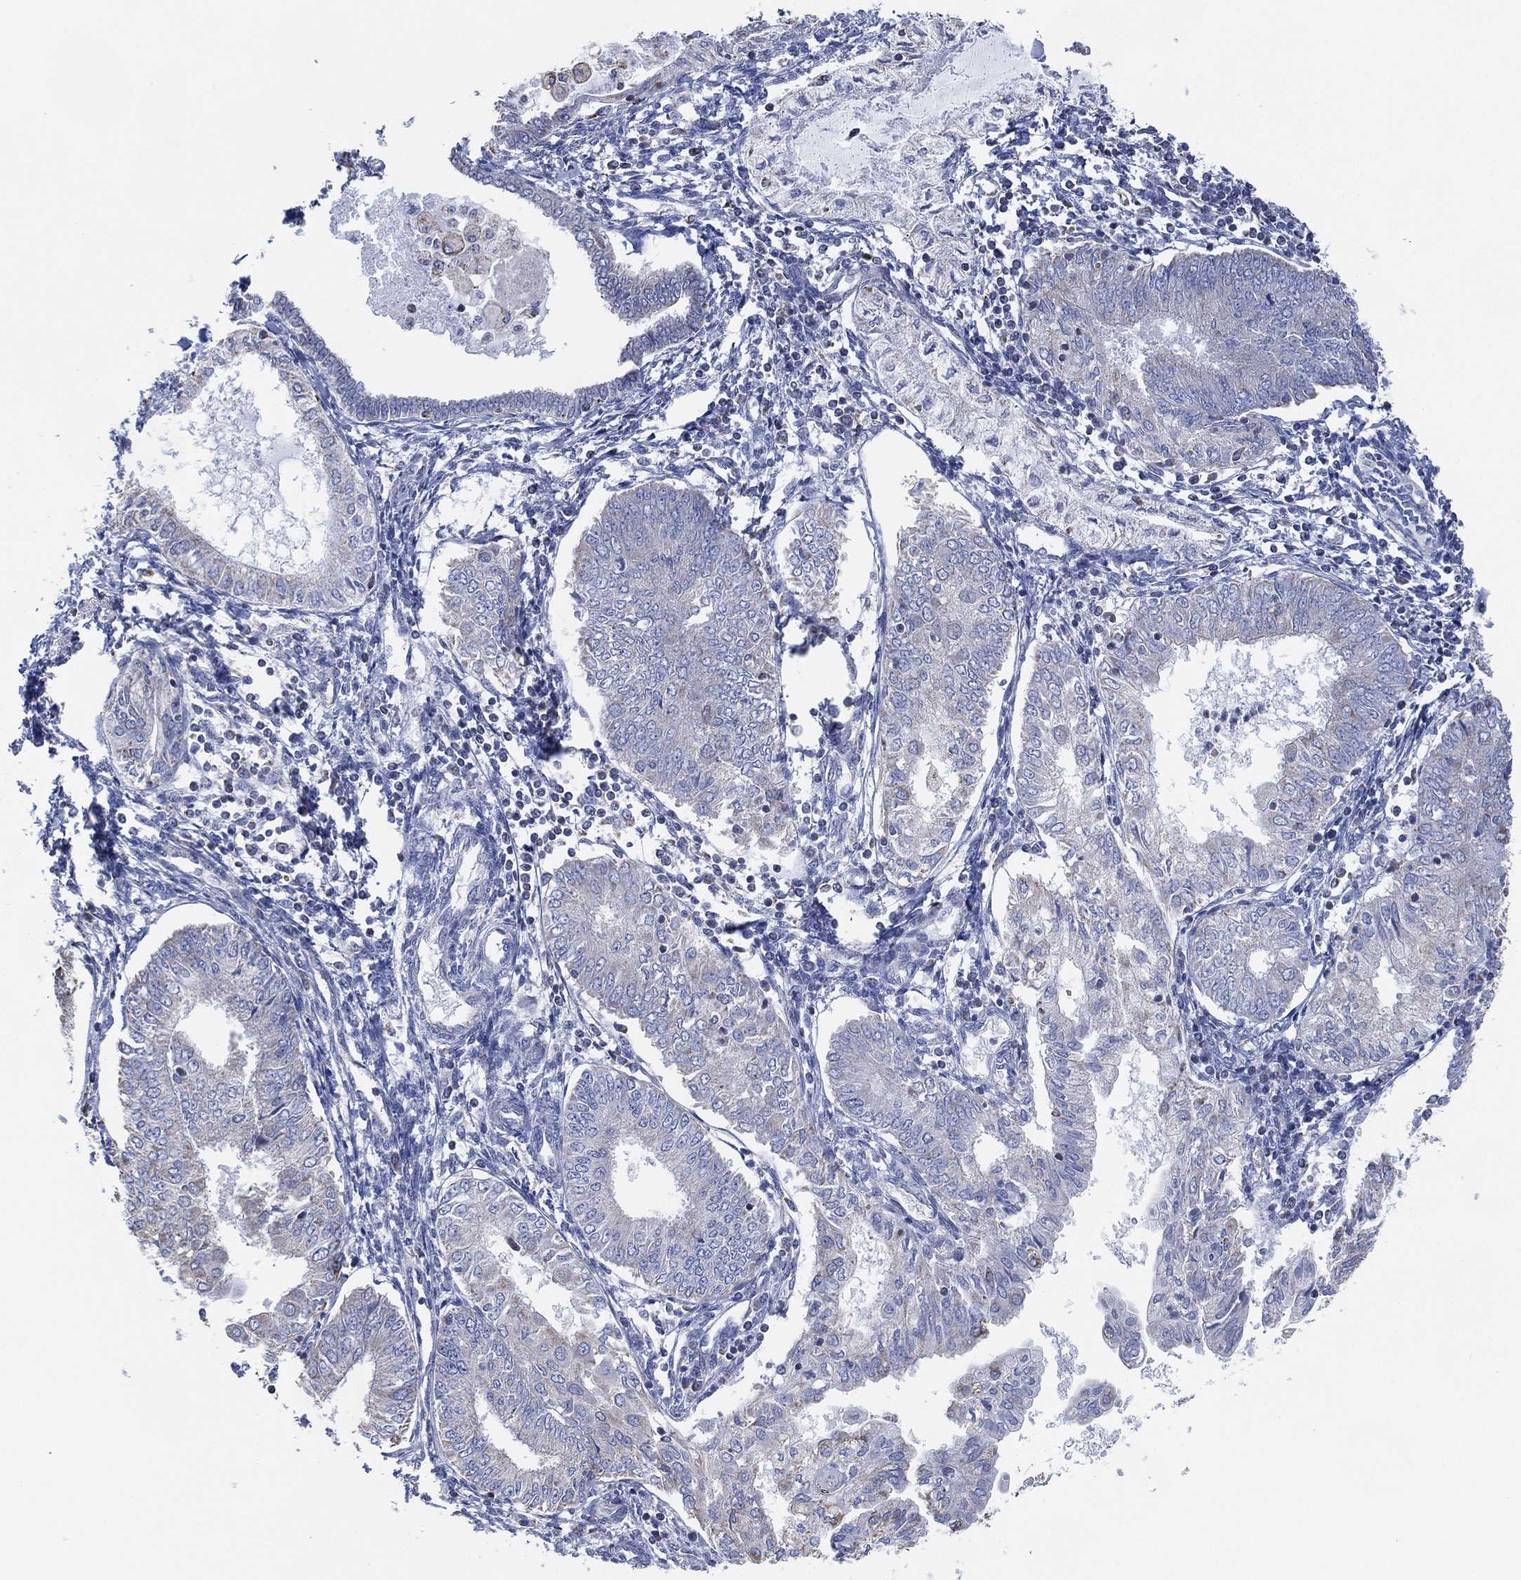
{"staining": {"intensity": "negative", "quantity": "none", "location": "none"}, "tissue": "endometrial cancer", "cell_type": "Tumor cells", "image_type": "cancer", "snomed": [{"axis": "morphology", "description": "Adenocarcinoma, NOS"}, {"axis": "topography", "description": "Endometrium"}], "caption": "The immunohistochemistry (IHC) micrograph has no significant expression in tumor cells of endometrial adenocarcinoma tissue.", "gene": "CFTR", "patient": {"sex": "female", "age": 68}}